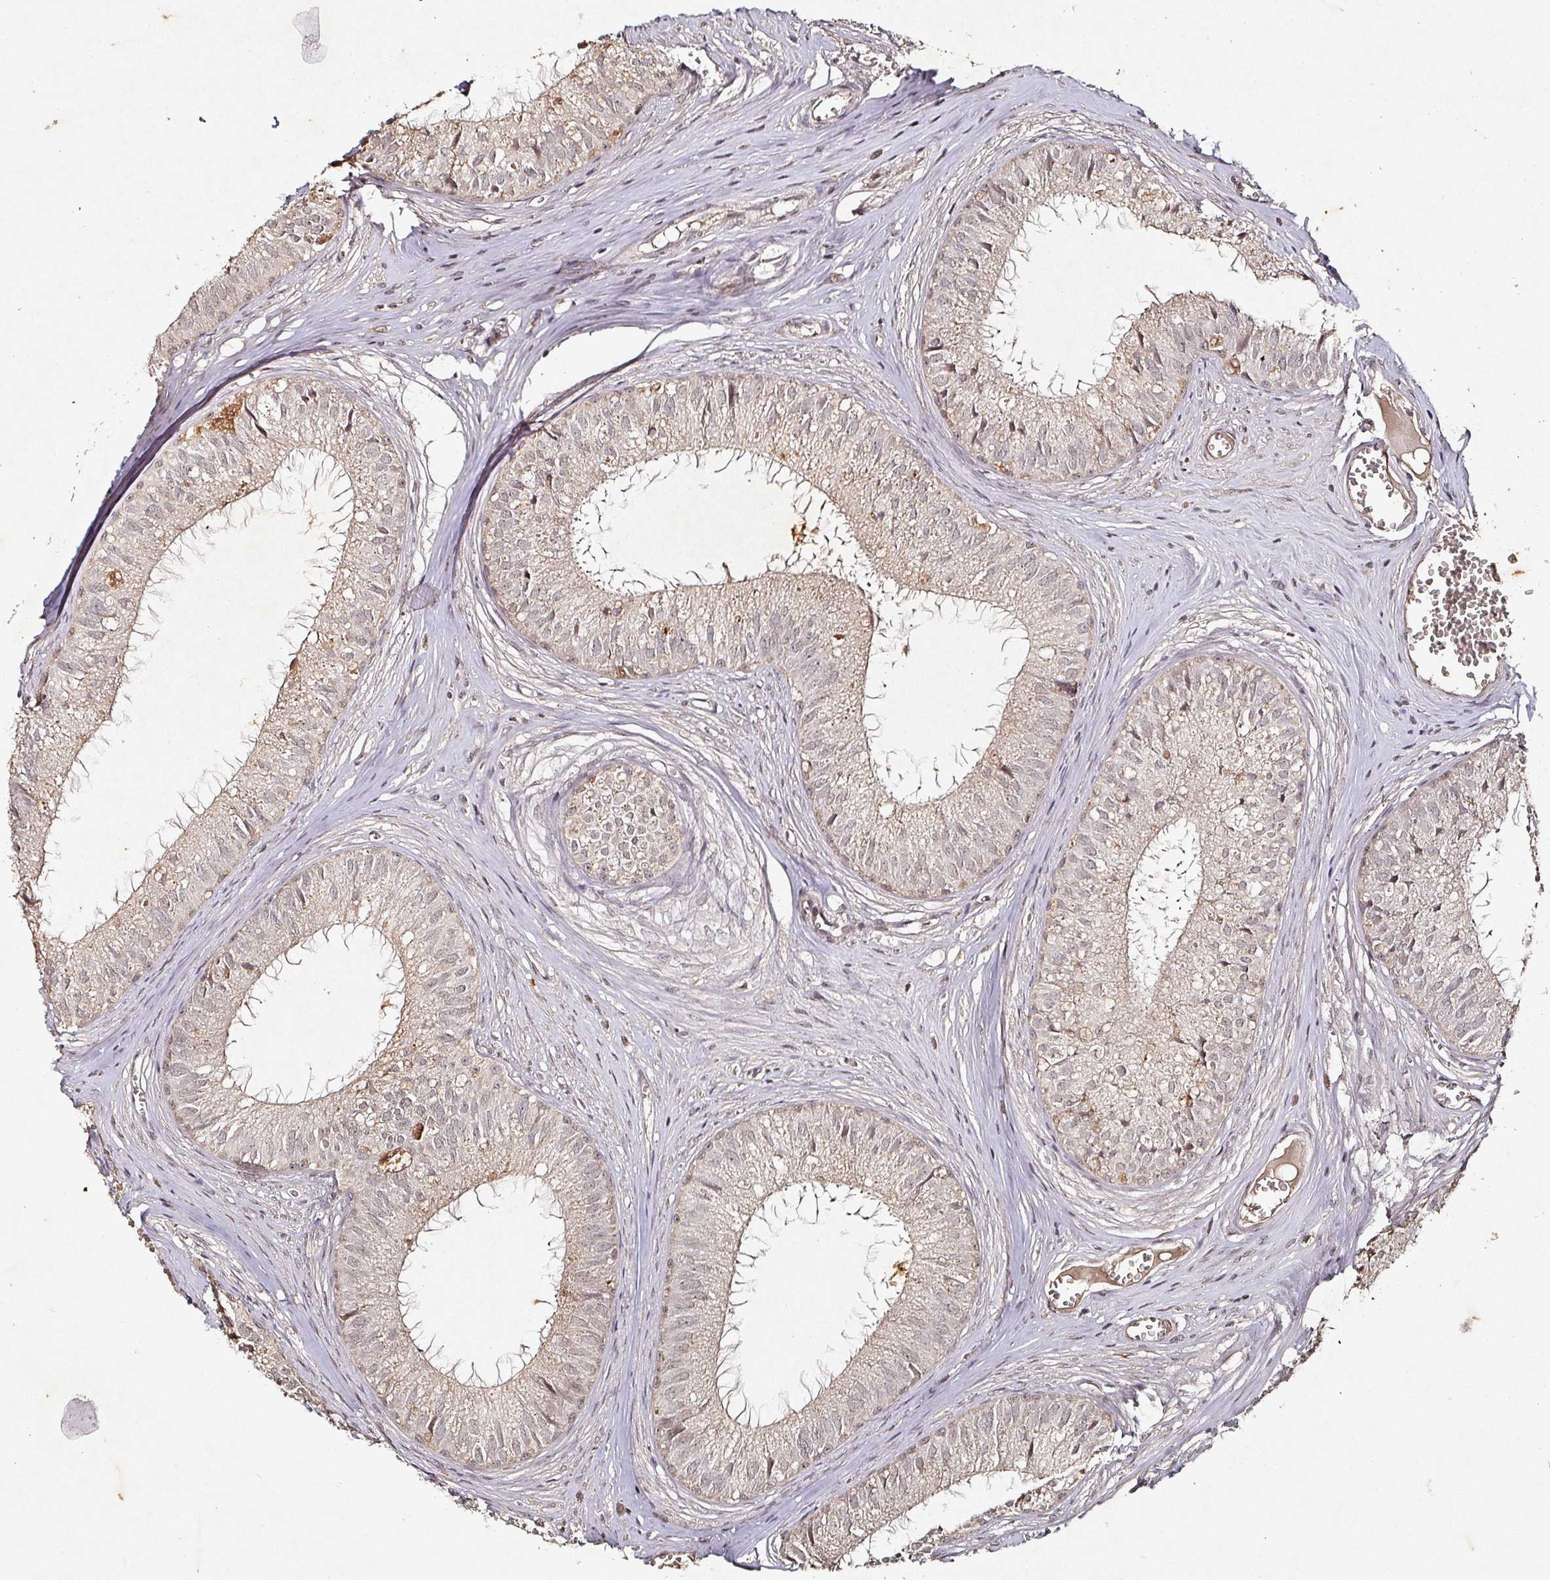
{"staining": {"intensity": "weak", "quantity": "25%-75%", "location": "cytoplasmic/membranous"}, "tissue": "epididymis", "cell_type": "Glandular cells", "image_type": "normal", "snomed": [{"axis": "morphology", "description": "Normal tissue, NOS"}, {"axis": "topography", "description": "Epididymis"}], "caption": "The image exhibits a brown stain indicating the presence of a protein in the cytoplasmic/membranous of glandular cells in epididymis.", "gene": "CAPN5", "patient": {"sex": "male", "age": 36}}